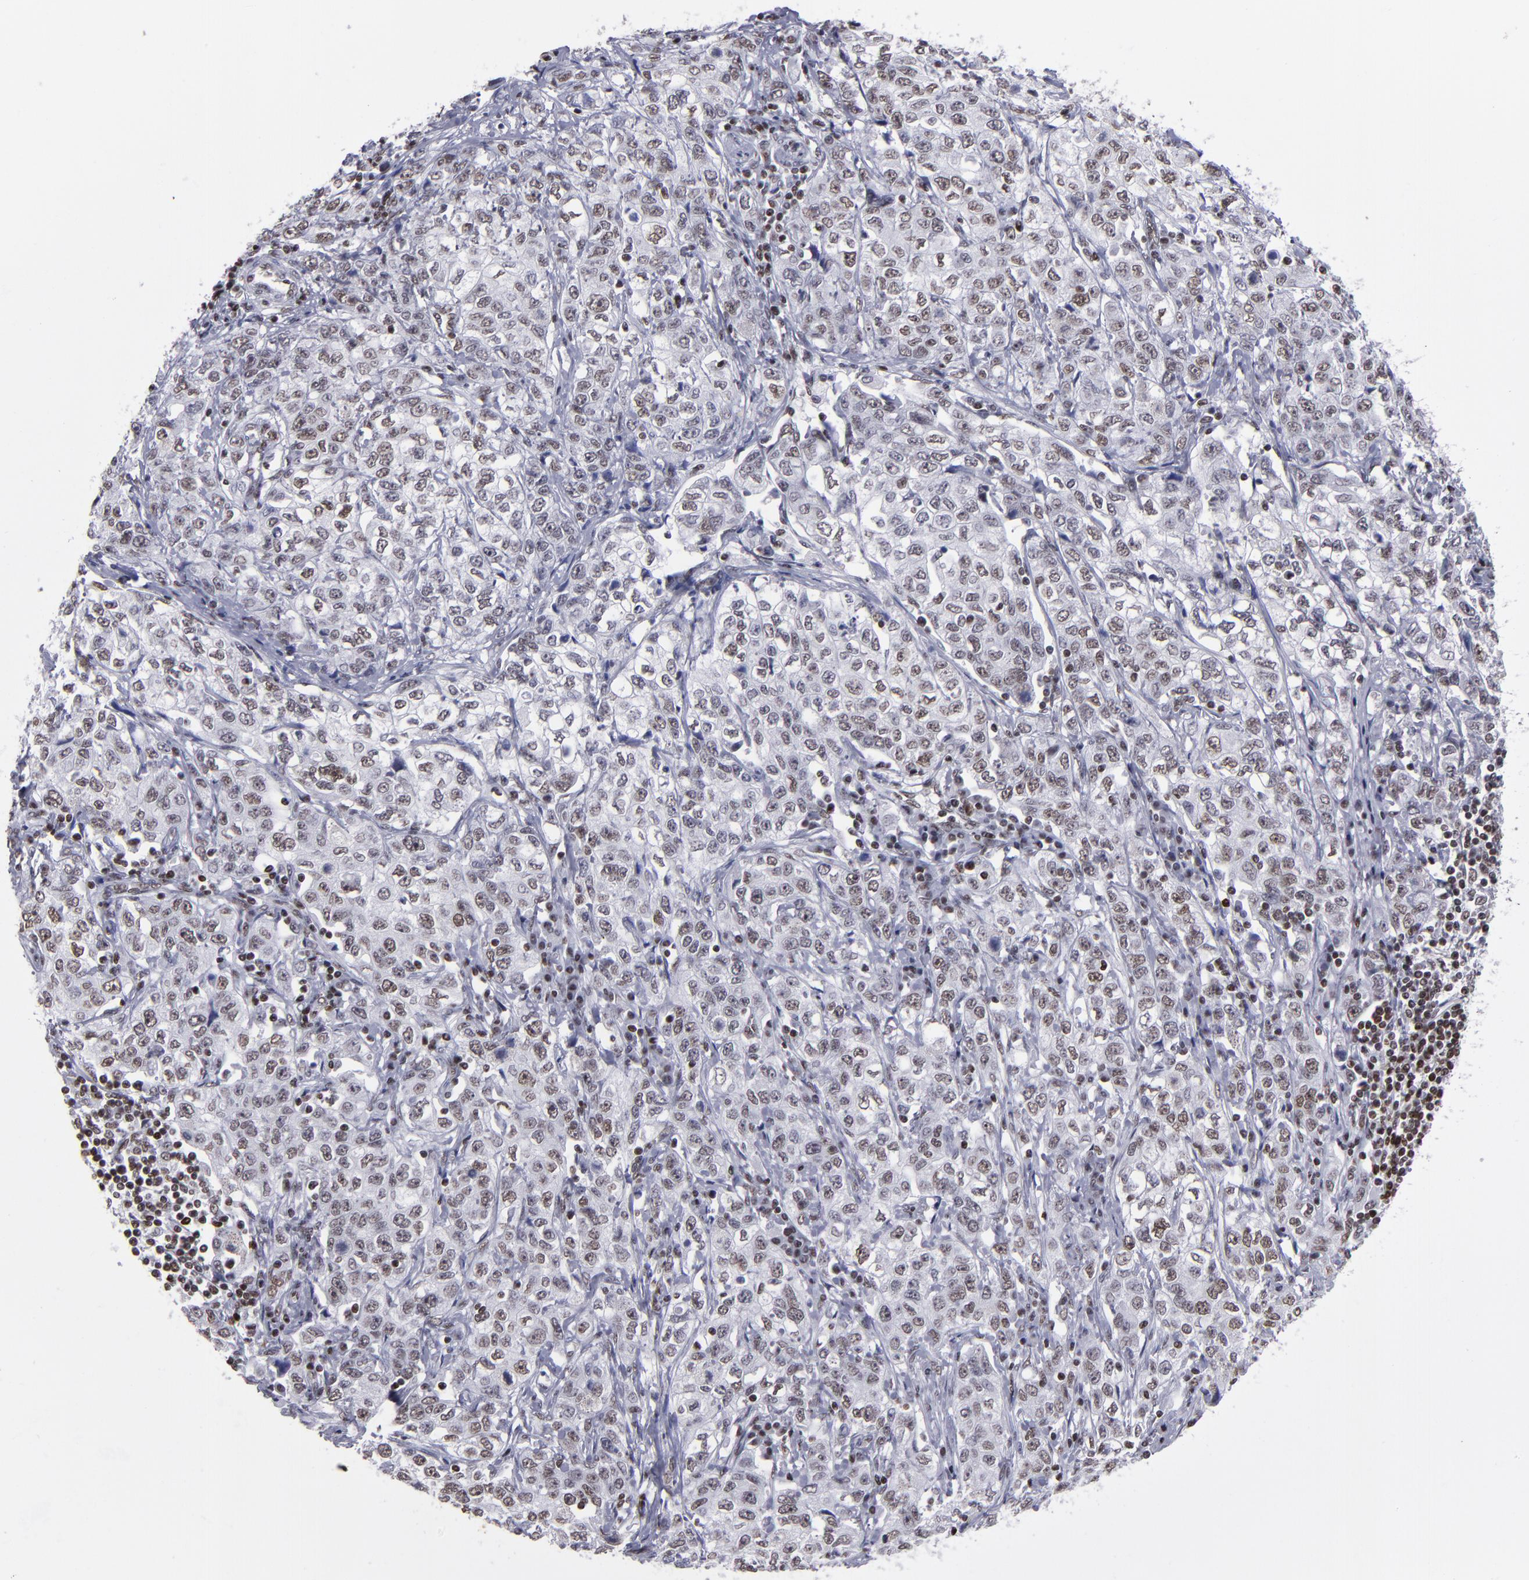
{"staining": {"intensity": "weak", "quantity": "25%-75%", "location": "nuclear"}, "tissue": "stomach cancer", "cell_type": "Tumor cells", "image_type": "cancer", "snomed": [{"axis": "morphology", "description": "Adenocarcinoma, NOS"}, {"axis": "topography", "description": "Stomach"}], "caption": "Immunohistochemical staining of human stomach cancer displays weak nuclear protein expression in approximately 25%-75% of tumor cells.", "gene": "TERF2", "patient": {"sex": "male", "age": 48}}